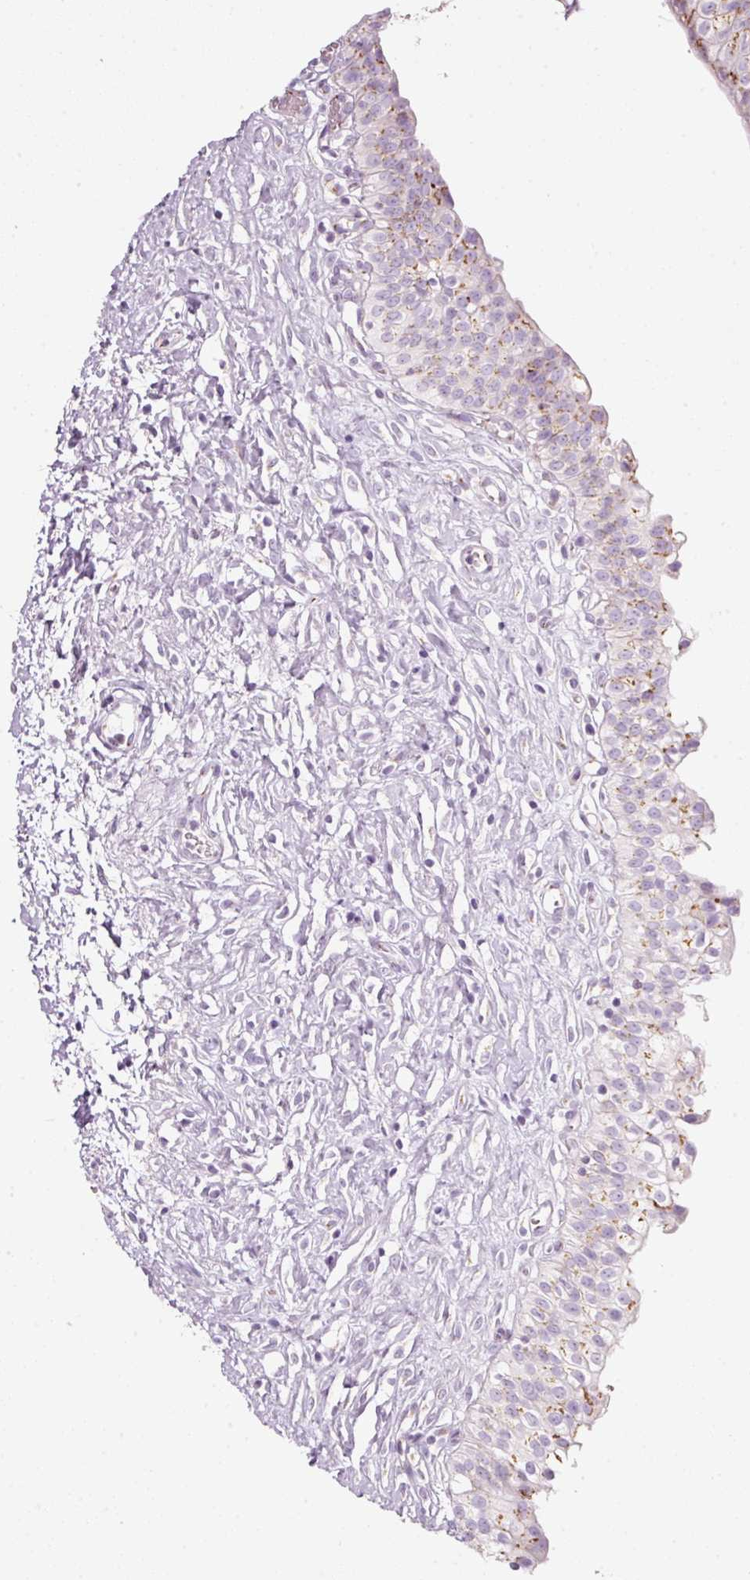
{"staining": {"intensity": "strong", "quantity": "25%-75%", "location": "cytoplasmic/membranous"}, "tissue": "urinary bladder", "cell_type": "Urothelial cells", "image_type": "normal", "snomed": [{"axis": "morphology", "description": "Normal tissue, NOS"}, {"axis": "topography", "description": "Urinary bladder"}], "caption": "Strong cytoplasmic/membranous positivity is seen in about 25%-75% of urothelial cells in normal urinary bladder.", "gene": "PDXDC1", "patient": {"sex": "male", "age": 51}}